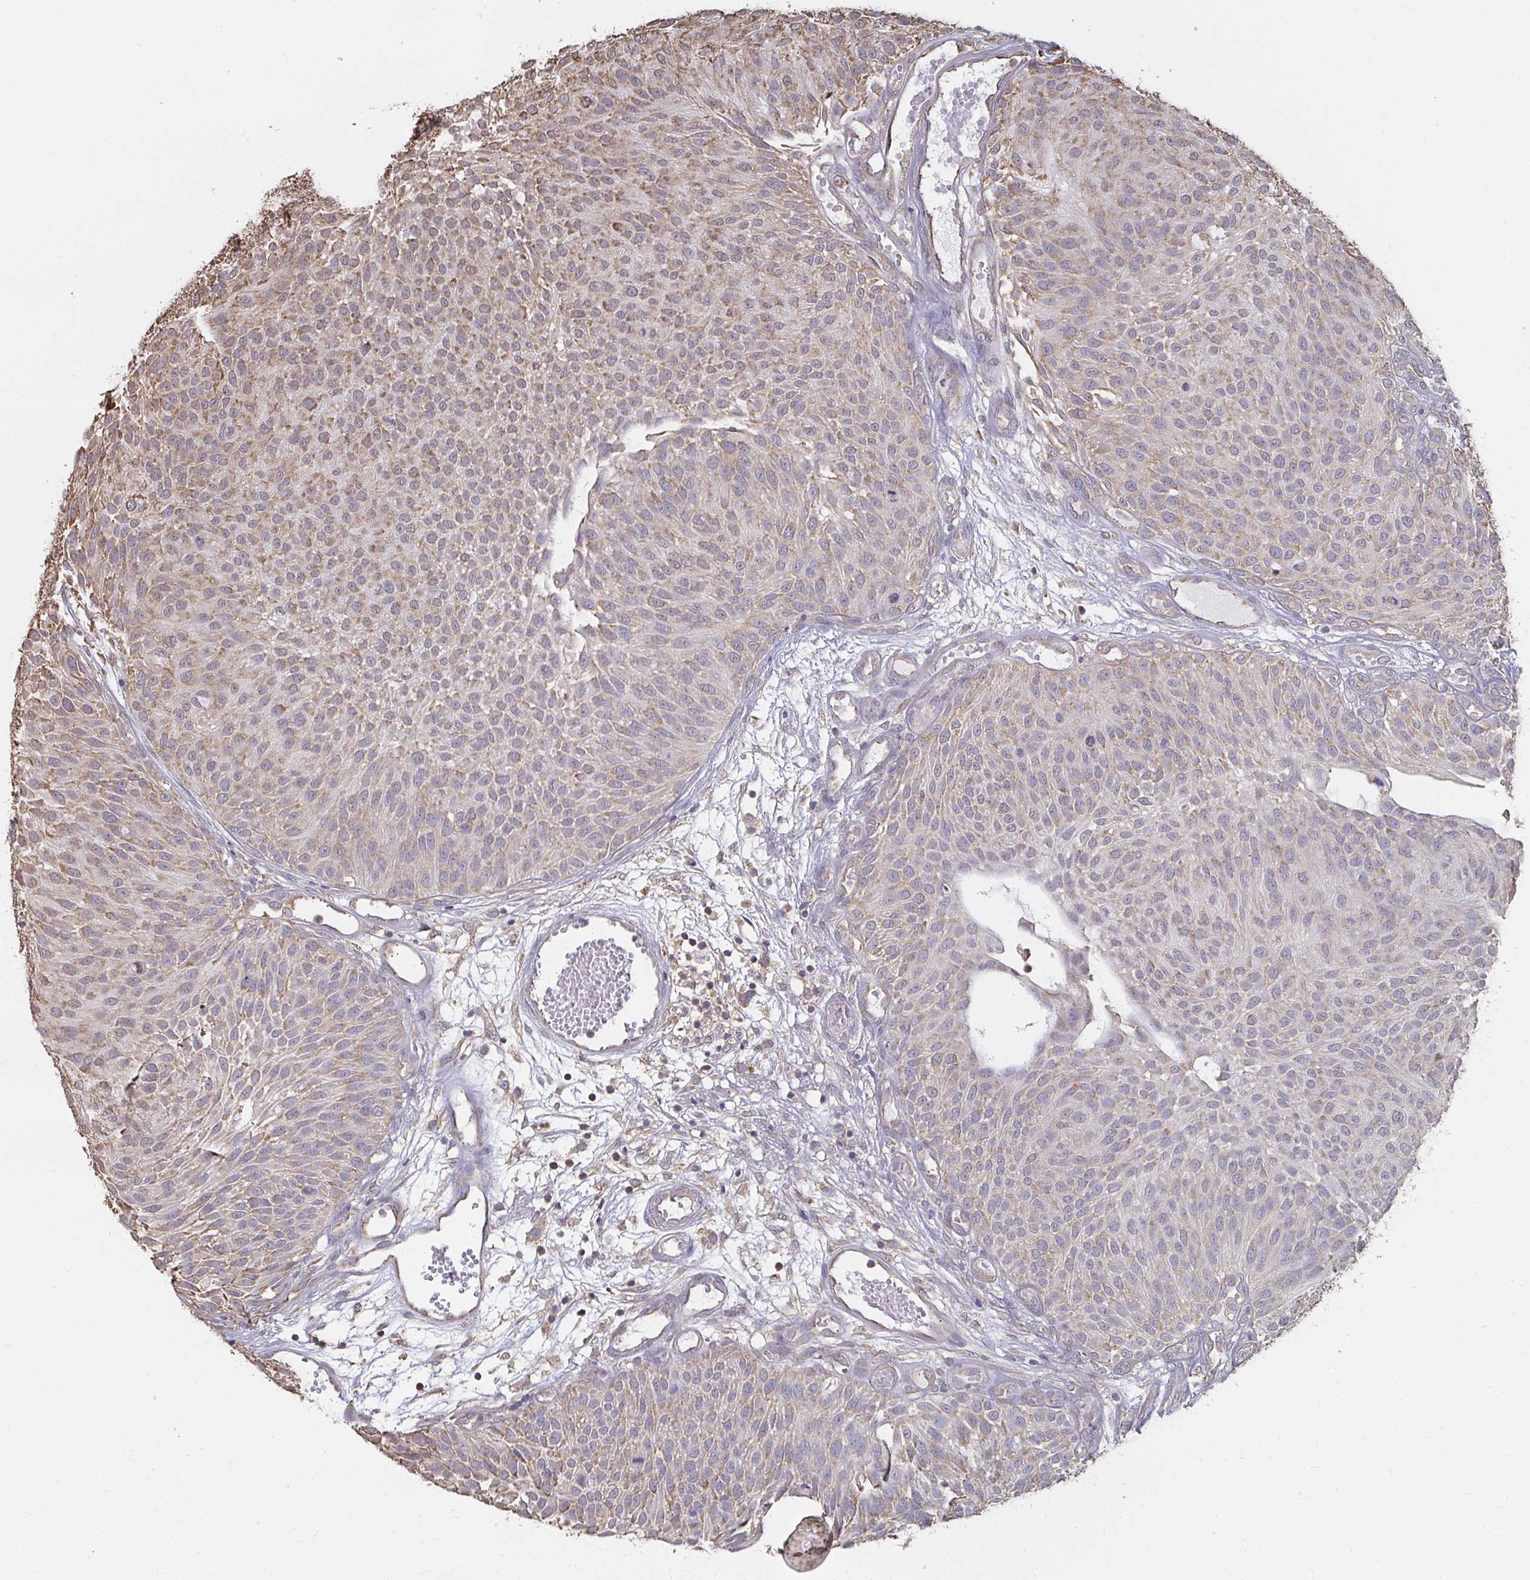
{"staining": {"intensity": "weak", "quantity": "25%-75%", "location": "cytoplasmic/membranous"}, "tissue": "urothelial cancer", "cell_type": "Tumor cells", "image_type": "cancer", "snomed": [{"axis": "morphology", "description": "Urothelial carcinoma, NOS"}, {"axis": "topography", "description": "Urinary bladder"}], "caption": "A low amount of weak cytoplasmic/membranous staining is present in about 25%-75% of tumor cells in urothelial cancer tissue. The staining was performed using DAB (3,3'-diaminobenzidine), with brown indicating positive protein expression. Nuclei are stained blue with hematoxylin.", "gene": "SYNCRIP", "patient": {"sex": "male", "age": 84}}